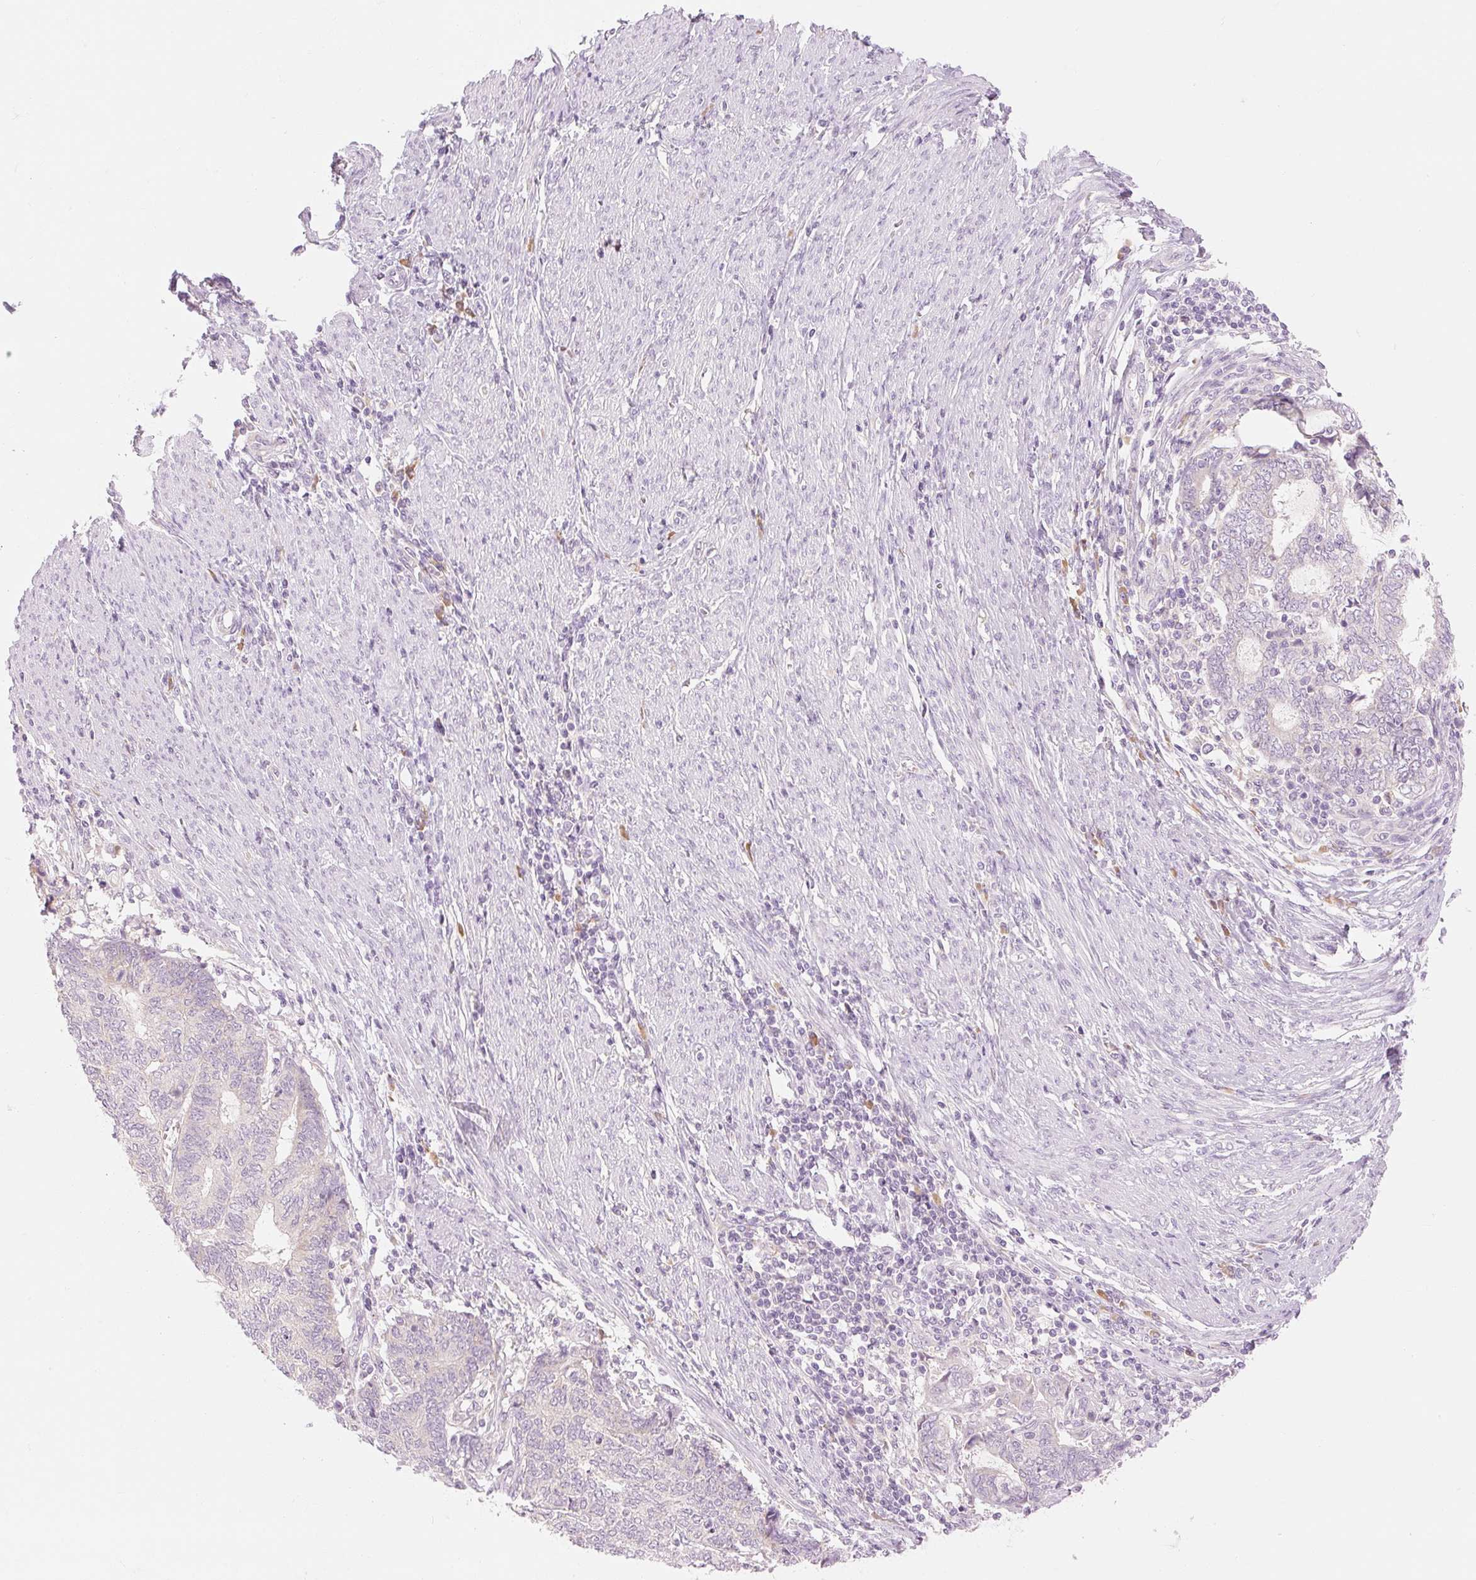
{"staining": {"intensity": "negative", "quantity": "none", "location": "none"}, "tissue": "endometrial cancer", "cell_type": "Tumor cells", "image_type": "cancer", "snomed": [{"axis": "morphology", "description": "Adenocarcinoma, NOS"}, {"axis": "topography", "description": "Uterus"}, {"axis": "topography", "description": "Endometrium"}], "caption": "Immunohistochemical staining of endometrial adenocarcinoma demonstrates no significant staining in tumor cells. (Stains: DAB (3,3'-diaminobenzidine) IHC with hematoxylin counter stain, Microscopy: brightfield microscopy at high magnification).", "gene": "MYO1D", "patient": {"sex": "female", "age": 70}}